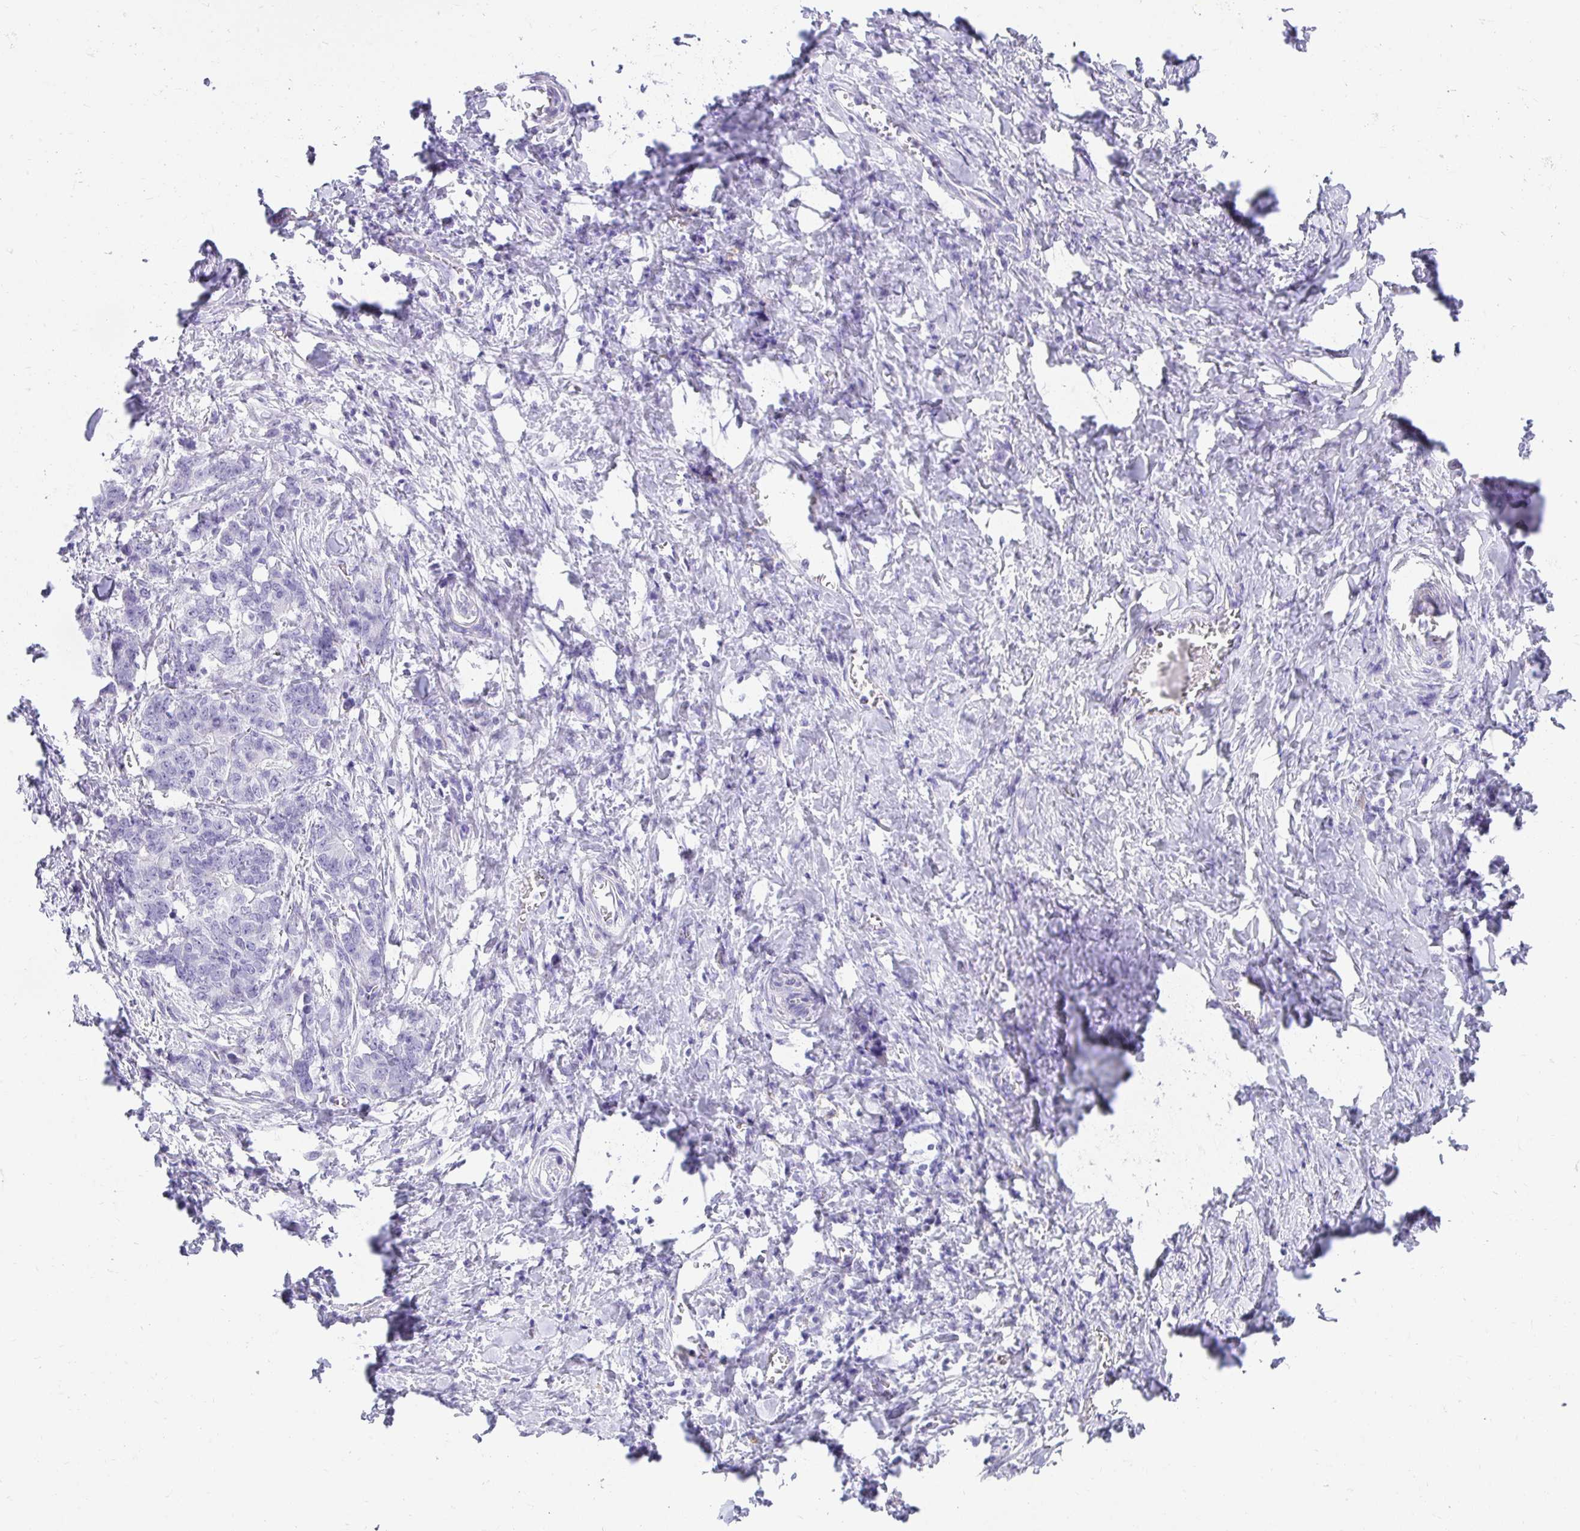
{"staining": {"intensity": "negative", "quantity": "none", "location": "none"}, "tissue": "stomach cancer", "cell_type": "Tumor cells", "image_type": "cancer", "snomed": [{"axis": "morphology", "description": "Normal tissue, NOS"}, {"axis": "morphology", "description": "Adenocarcinoma, NOS"}, {"axis": "topography", "description": "Stomach"}], "caption": "The image displays no significant positivity in tumor cells of stomach cancer (adenocarcinoma).", "gene": "CHAT", "patient": {"sex": "female", "age": 64}}